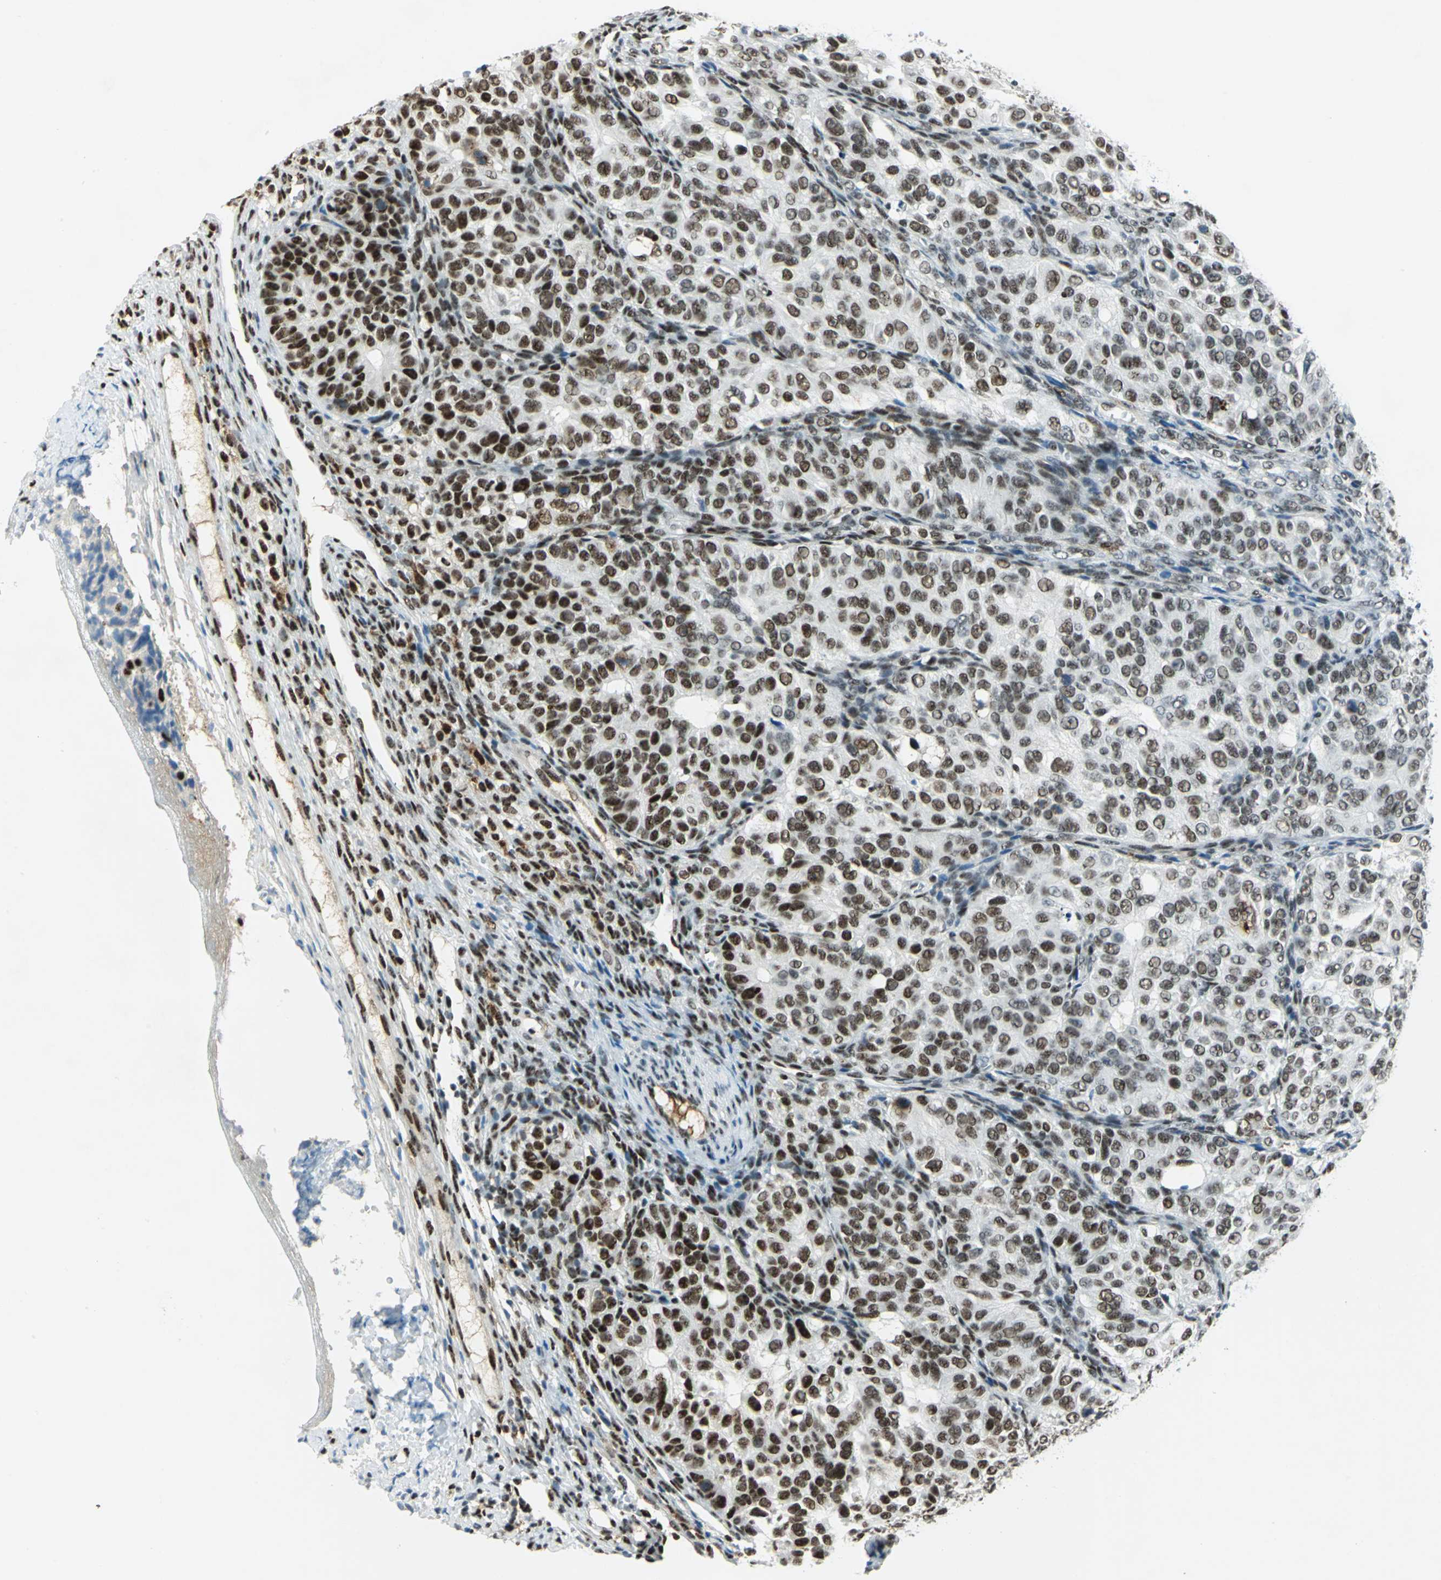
{"staining": {"intensity": "strong", "quantity": "25%-75%", "location": "nuclear"}, "tissue": "ovarian cancer", "cell_type": "Tumor cells", "image_type": "cancer", "snomed": [{"axis": "morphology", "description": "Carcinoma, endometroid"}, {"axis": "topography", "description": "Ovary"}], "caption": "Endometroid carcinoma (ovarian) was stained to show a protein in brown. There is high levels of strong nuclear positivity in about 25%-75% of tumor cells.", "gene": "MTMR10", "patient": {"sex": "female", "age": 51}}